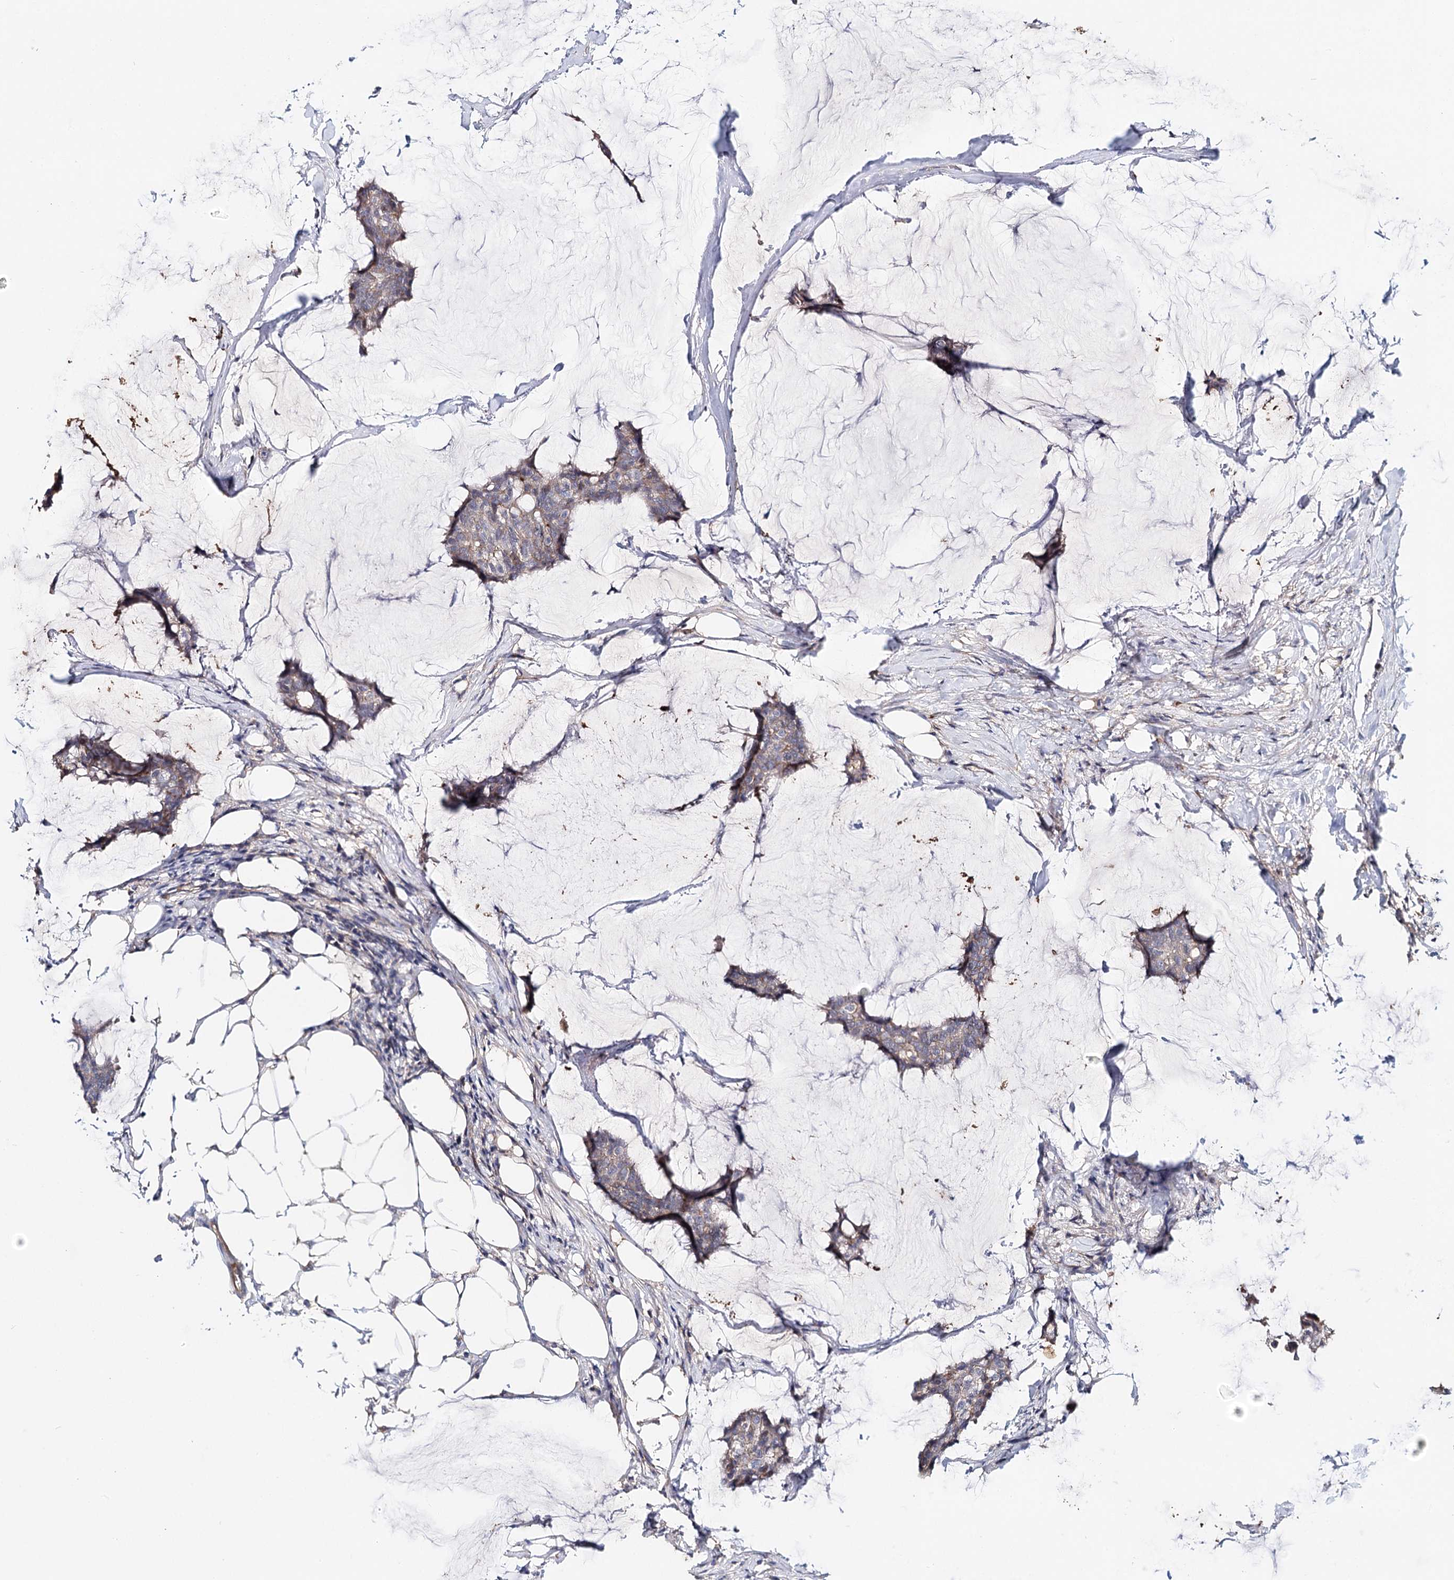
{"staining": {"intensity": "weak", "quantity": "25%-75%", "location": "cytoplasmic/membranous"}, "tissue": "breast cancer", "cell_type": "Tumor cells", "image_type": "cancer", "snomed": [{"axis": "morphology", "description": "Duct carcinoma"}, {"axis": "topography", "description": "Breast"}], "caption": "Immunohistochemistry of breast cancer (infiltrating ductal carcinoma) exhibits low levels of weak cytoplasmic/membranous expression in about 25%-75% of tumor cells.", "gene": "TMEM218", "patient": {"sex": "female", "age": 93}}